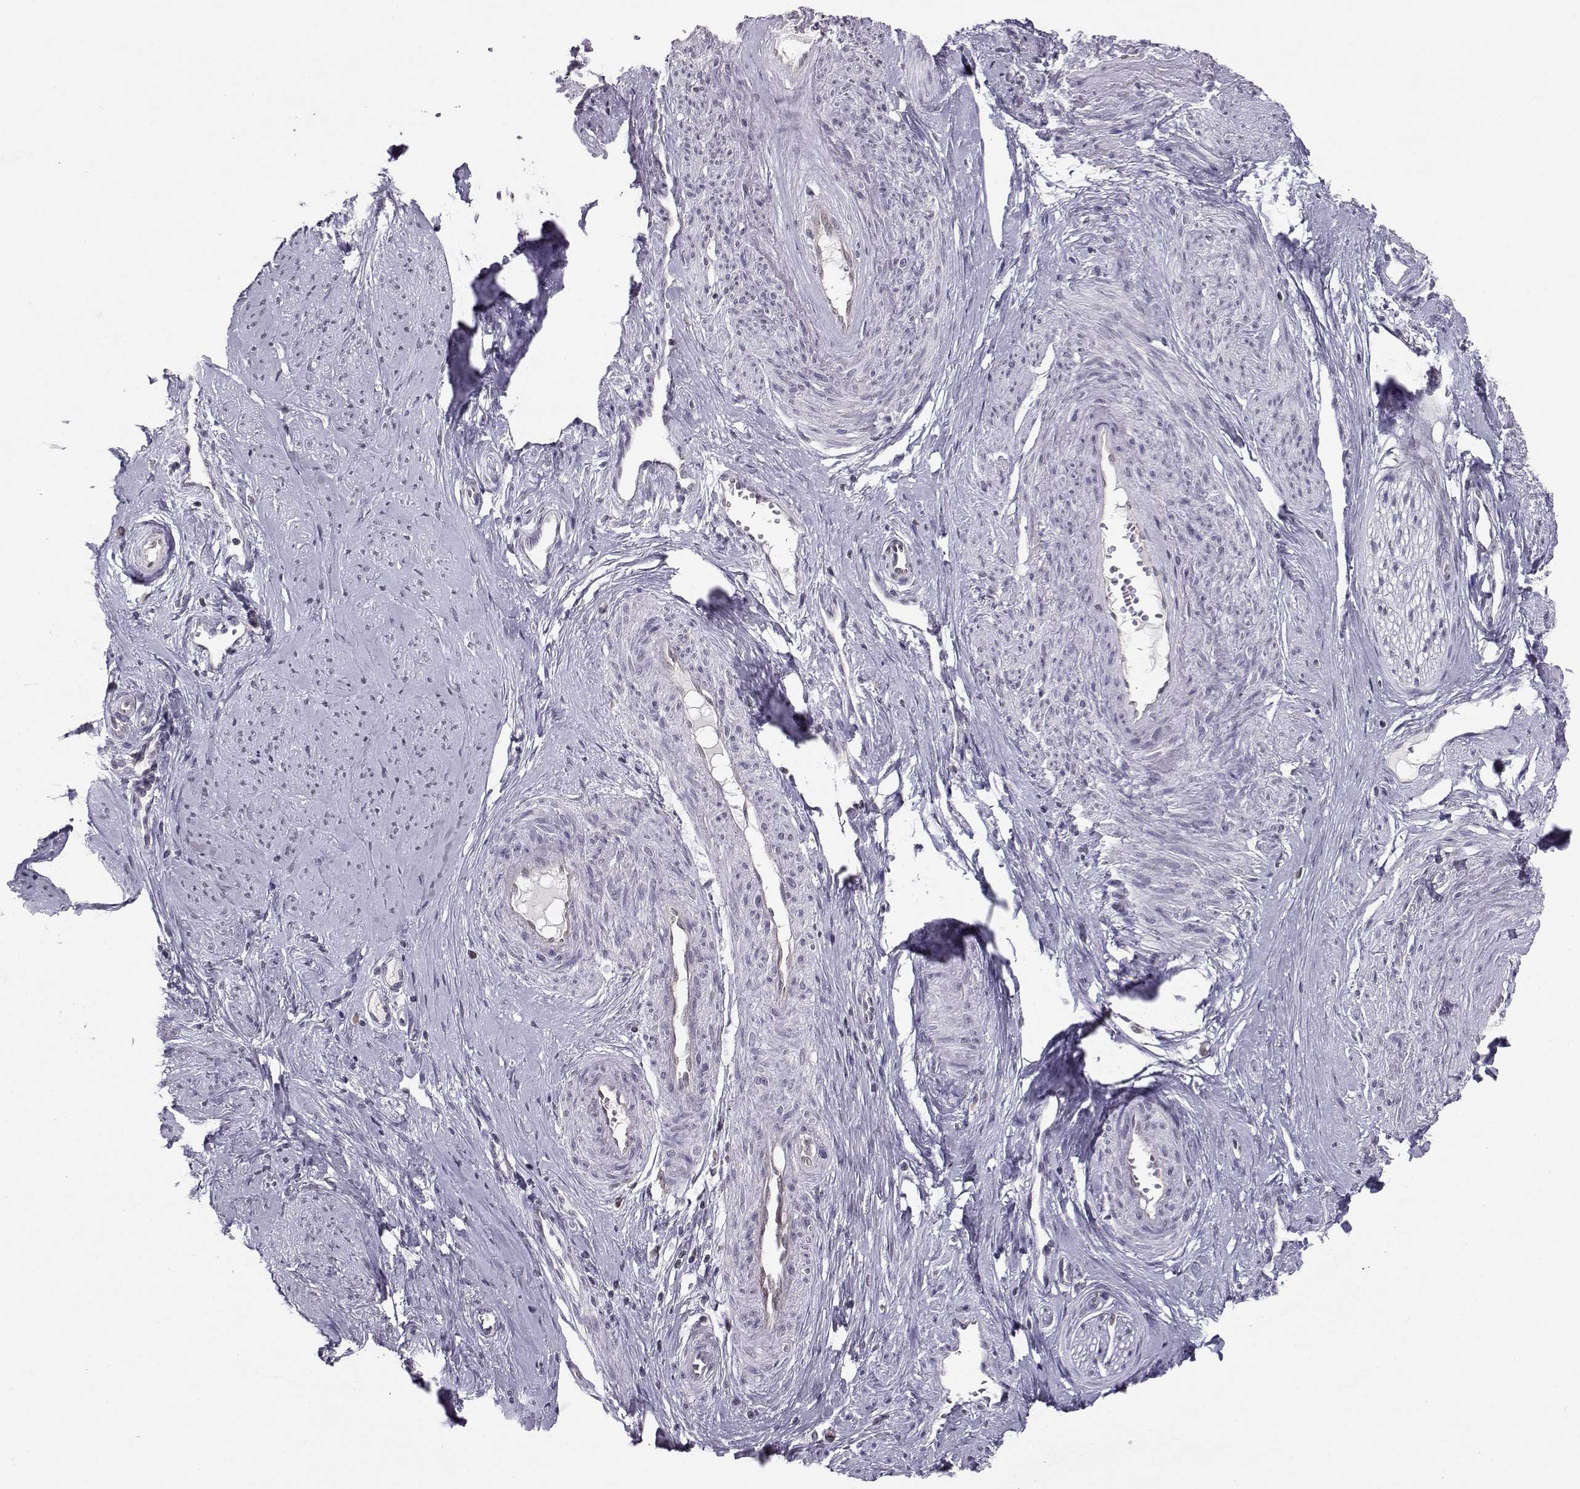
{"staining": {"intensity": "negative", "quantity": "none", "location": "none"}, "tissue": "smooth muscle", "cell_type": "Smooth muscle cells", "image_type": "normal", "snomed": [{"axis": "morphology", "description": "Normal tissue, NOS"}, {"axis": "topography", "description": "Smooth muscle"}], "caption": "There is no significant expression in smooth muscle cells of smooth muscle. (Stains: DAB IHC with hematoxylin counter stain, Microscopy: brightfield microscopy at high magnification).", "gene": "KIF13B", "patient": {"sex": "female", "age": 48}}